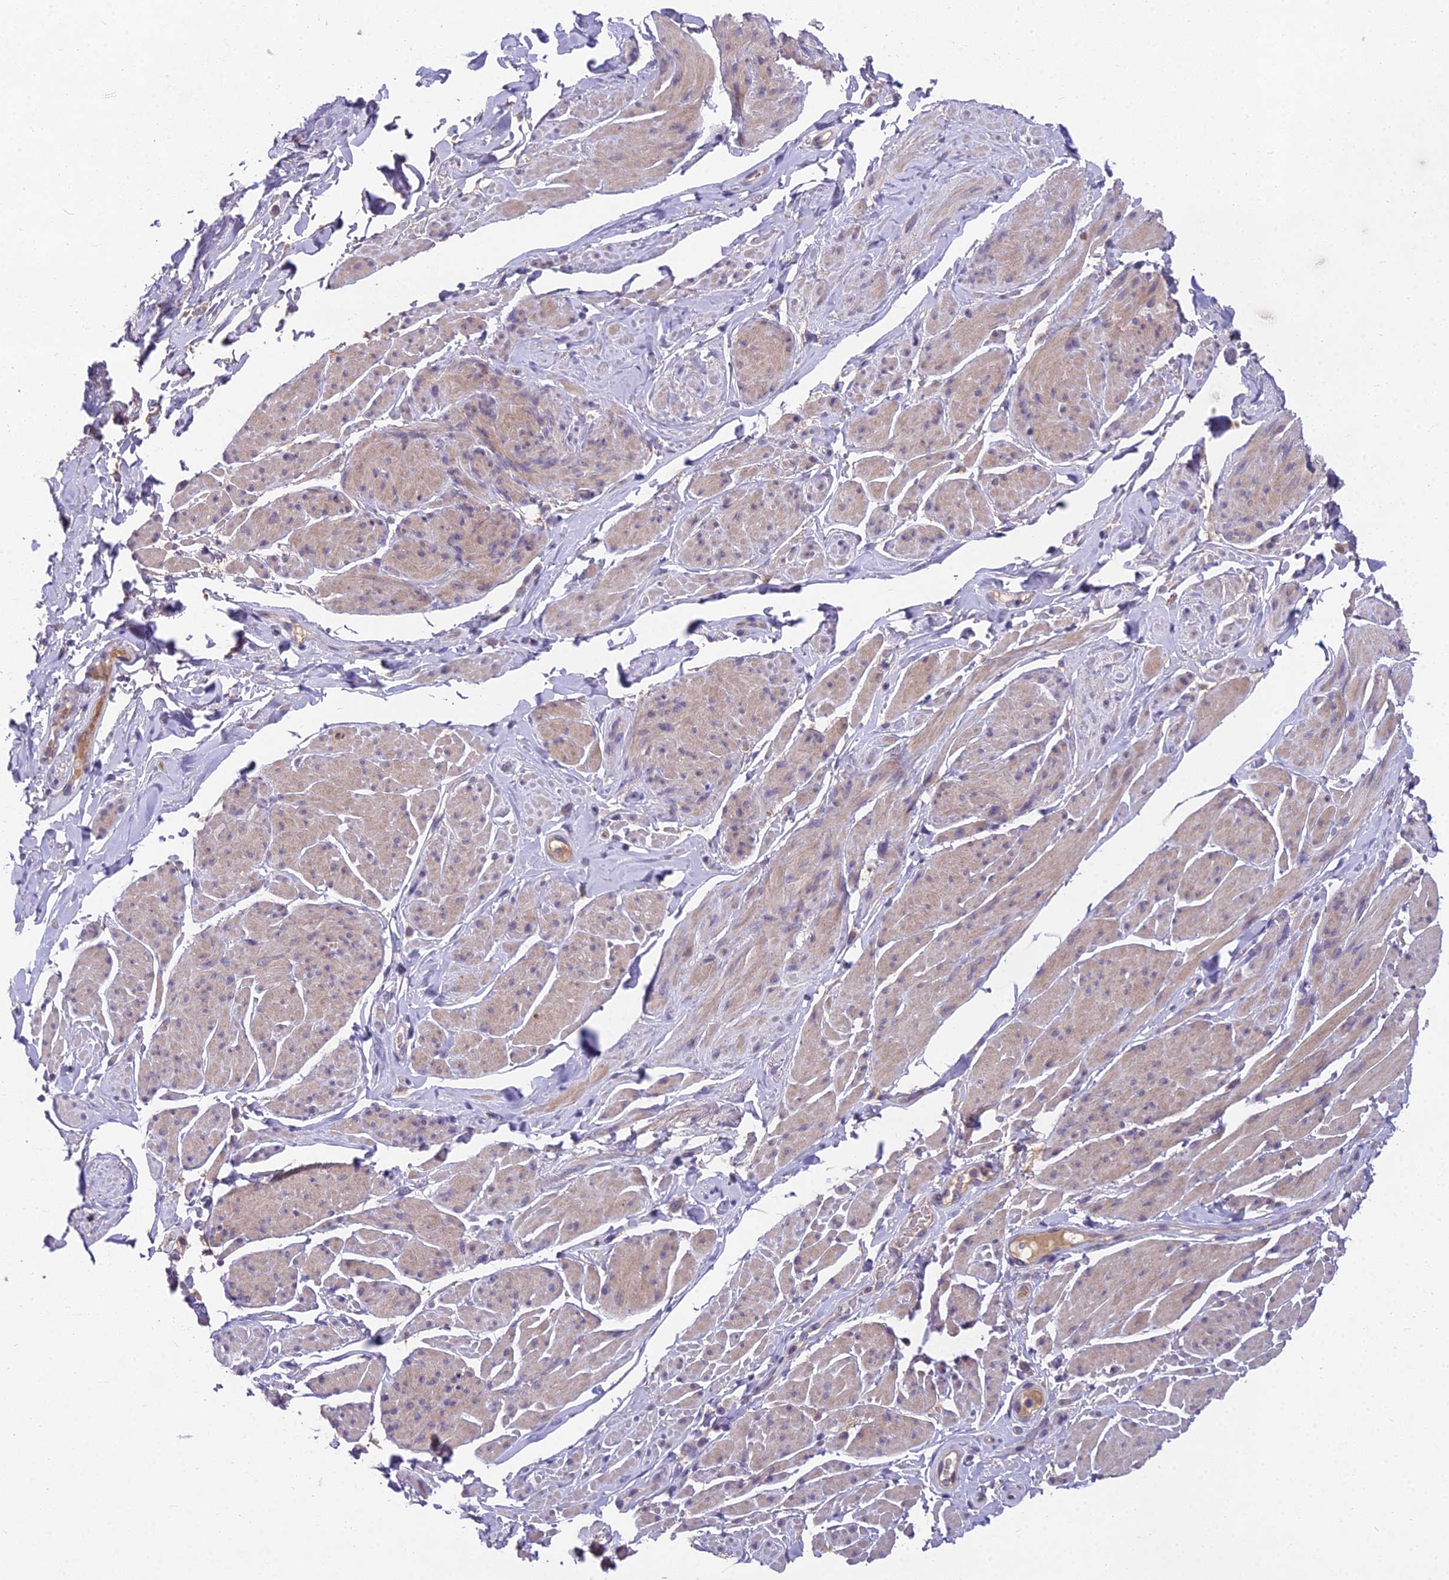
{"staining": {"intensity": "weak", "quantity": "25%-75%", "location": "cytoplasmic/membranous"}, "tissue": "smooth muscle", "cell_type": "Smooth muscle cells", "image_type": "normal", "snomed": [{"axis": "morphology", "description": "Normal tissue, NOS"}, {"axis": "topography", "description": "Smooth muscle"}, {"axis": "topography", "description": "Peripheral nerve tissue"}], "caption": "Protein staining by IHC exhibits weak cytoplasmic/membranous expression in approximately 25%-75% of smooth muscle cells in unremarkable smooth muscle.", "gene": "ZNF333", "patient": {"sex": "male", "age": 69}}